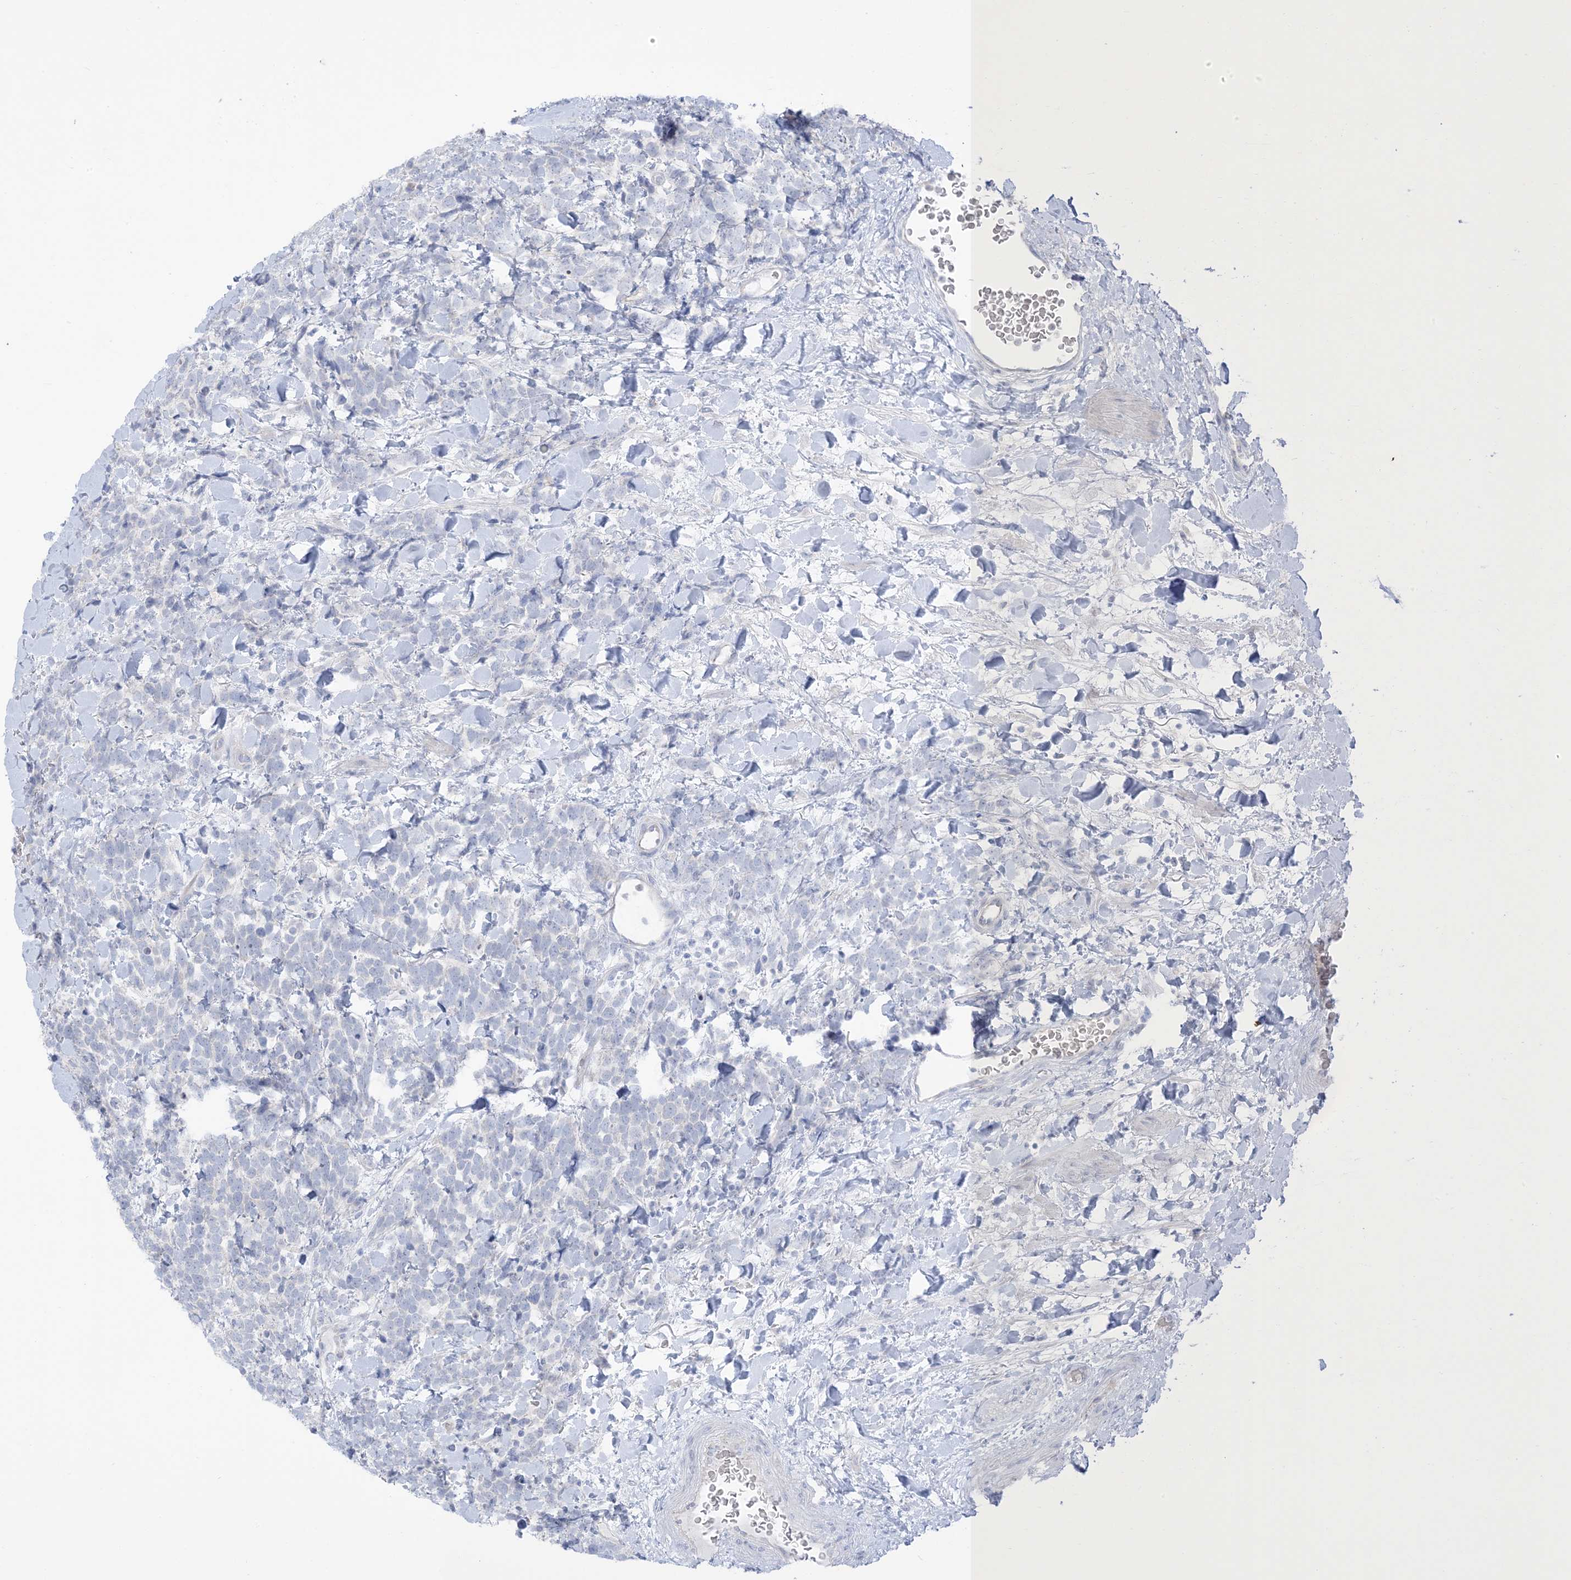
{"staining": {"intensity": "negative", "quantity": "none", "location": "none"}, "tissue": "urothelial cancer", "cell_type": "Tumor cells", "image_type": "cancer", "snomed": [{"axis": "morphology", "description": "Urothelial carcinoma, High grade"}, {"axis": "topography", "description": "Urinary bladder"}], "caption": "Tumor cells are negative for protein expression in human high-grade urothelial carcinoma. (Stains: DAB (3,3'-diaminobenzidine) immunohistochemistry (IHC) with hematoxylin counter stain, Microscopy: brightfield microscopy at high magnification).", "gene": "XIRP2", "patient": {"sex": "female", "age": 82}}